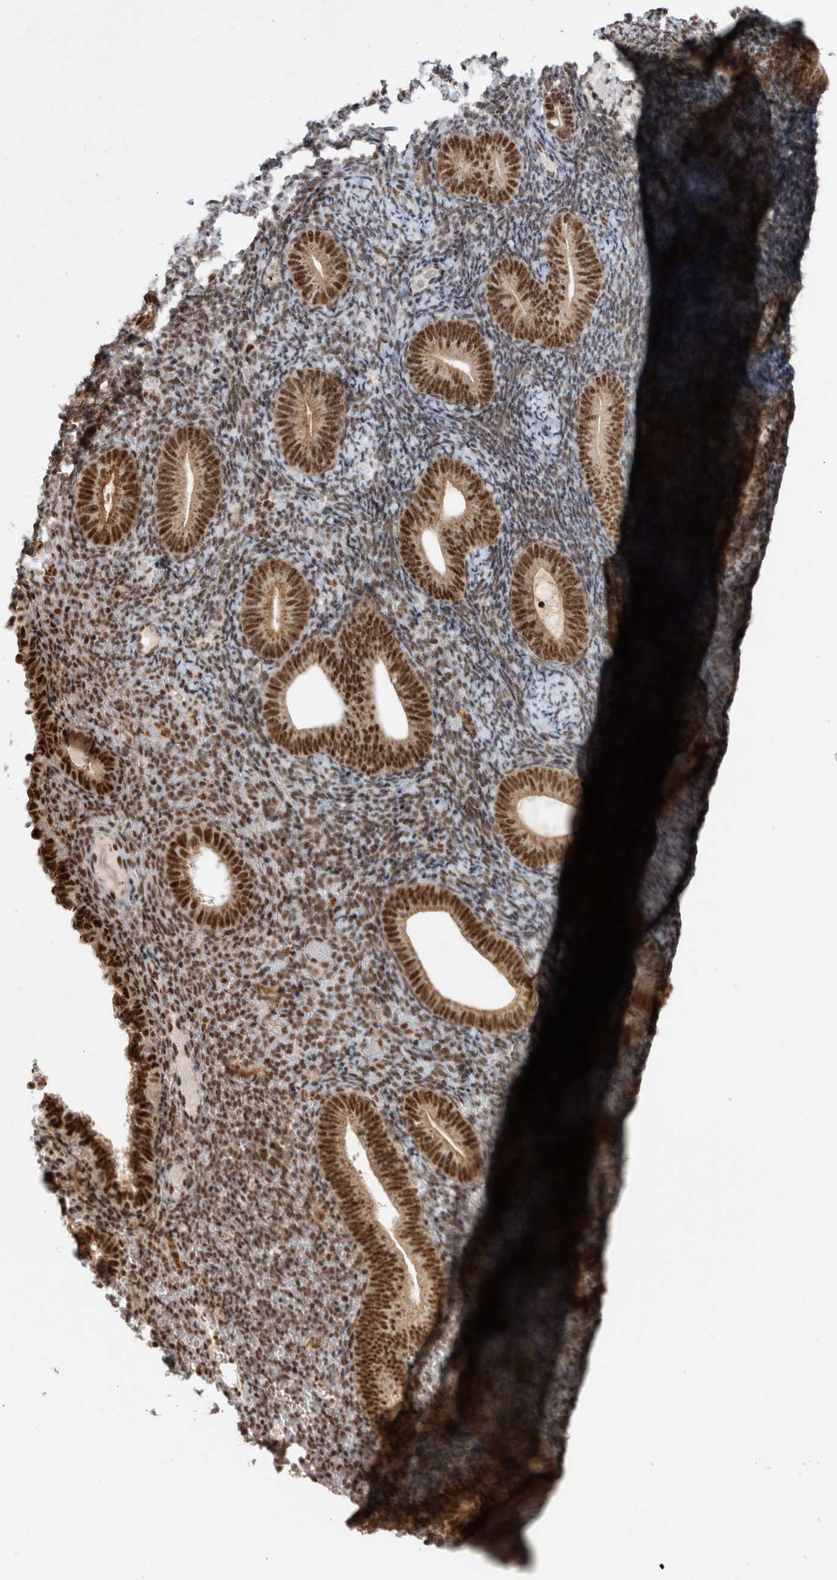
{"staining": {"intensity": "strong", "quantity": ">75%", "location": "nuclear"}, "tissue": "endometrium", "cell_type": "Cells in endometrial stroma", "image_type": "normal", "snomed": [{"axis": "morphology", "description": "Normal tissue, NOS"}, {"axis": "topography", "description": "Endometrium"}], "caption": "IHC (DAB (3,3'-diaminobenzidine)) staining of benign human endometrium demonstrates strong nuclear protein expression in approximately >75% of cells in endometrial stroma.", "gene": "EYA2", "patient": {"sex": "female", "age": 51}}